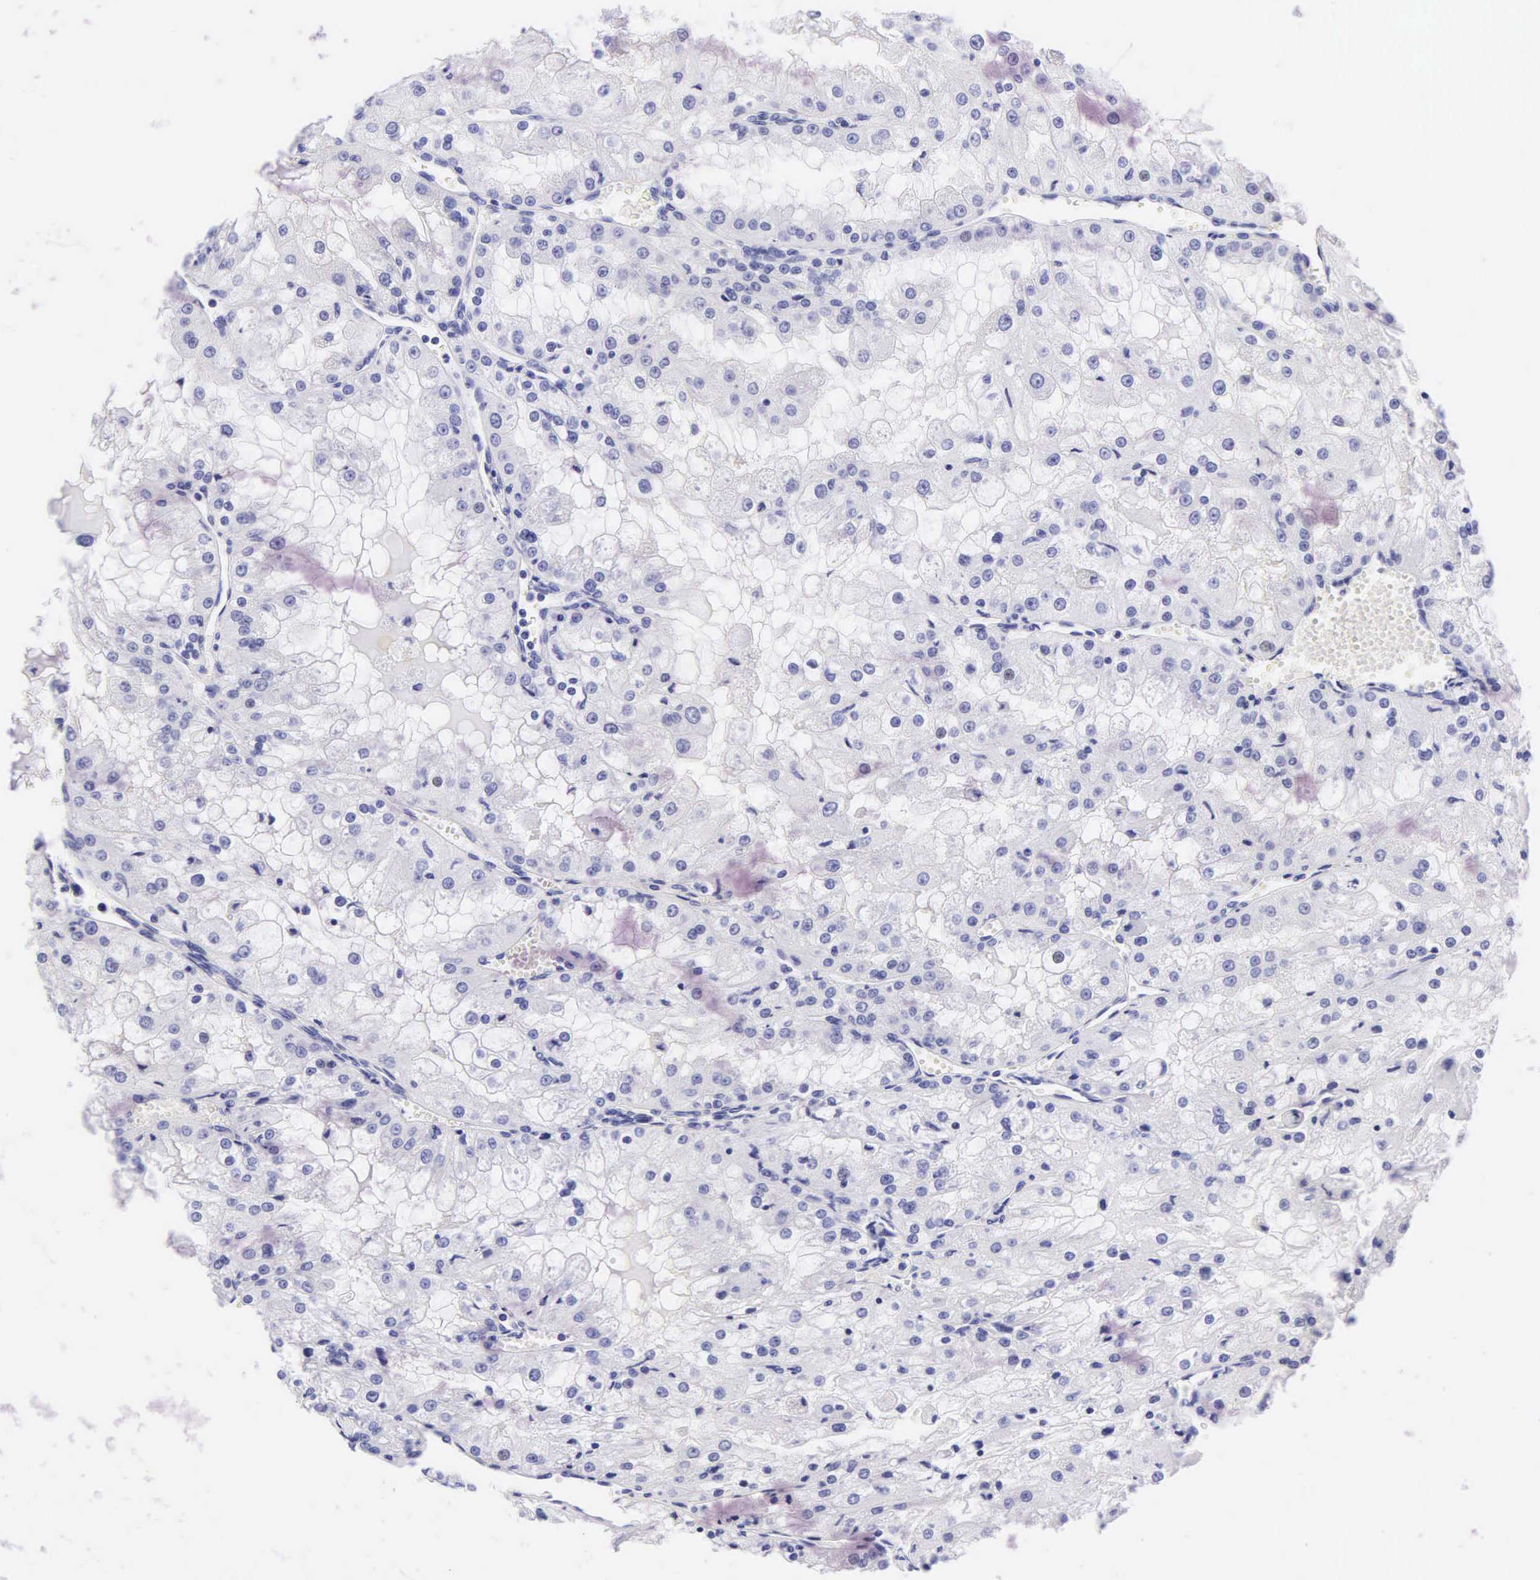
{"staining": {"intensity": "negative", "quantity": "none", "location": "none"}, "tissue": "renal cancer", "cell_type": "Tumor cells", "image_type": "cancer", "snomed": [{"axis": "morphology", "description": "Adenocarcinoma, NOS"}, {"axis": "topography", "description": "Kidney"}], "caption": "Immunohistochemical staining of renal cancer exhibits no significant staining in tumor cells.", "gene": "KRT20", "patient": {"sex": "female", "age": 74}}